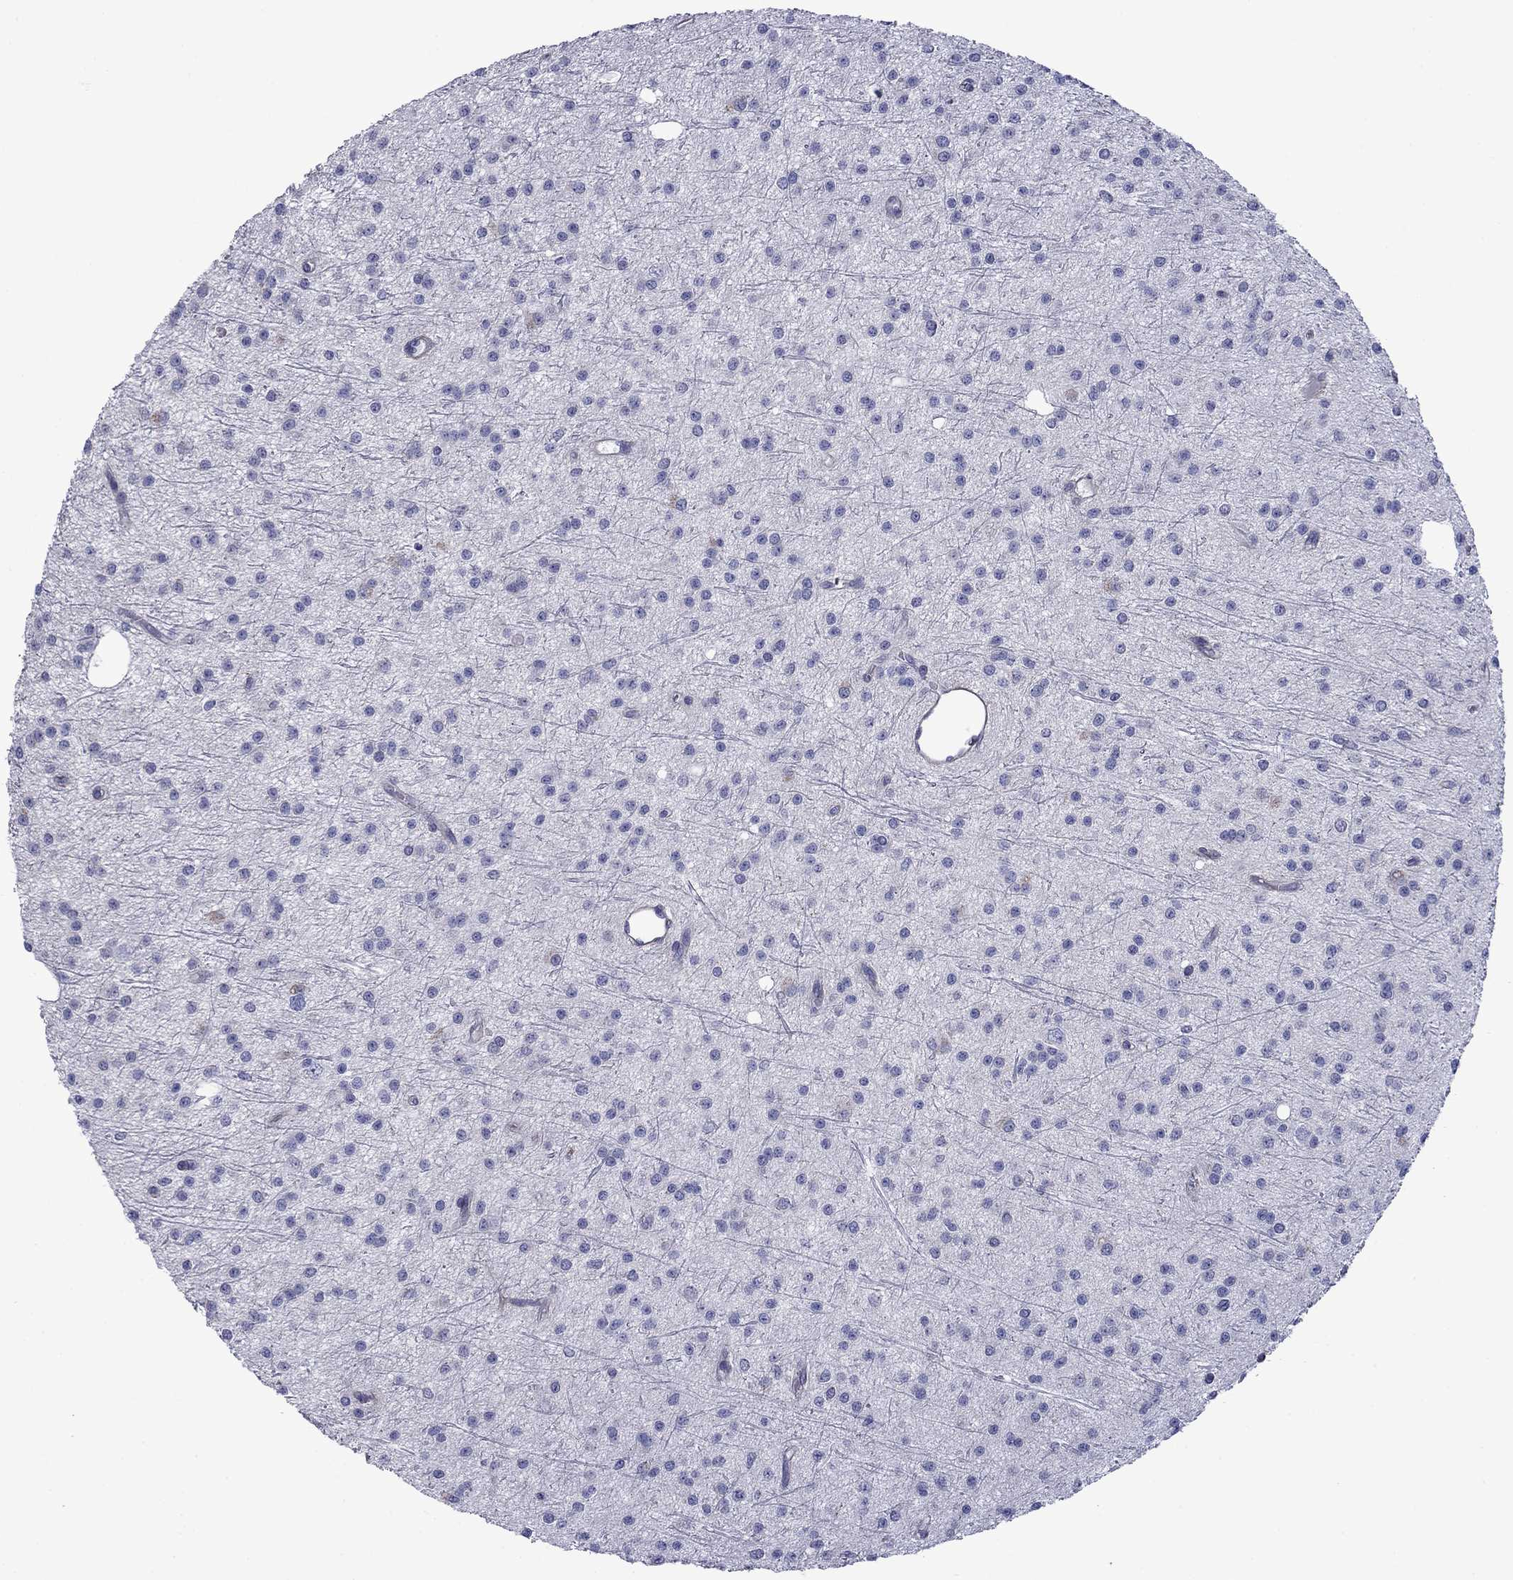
{"staining": {"intensity": "negative", "quantity": "none", "location": "none"}, "tissue": "glioma", "cell_type": "Tumor cells", "image_type": "cancer", "snomed": [{"axis": "morphology", "description": "Glioma, malignant, Low grade"}, {"axis": "topography", "description": "Brain"}], "caption": "The image reveals no significant staining in tumor cells of malignant glioma (low-grade).", "gene": "HSPG2", "patient": {"sex": "male", "age": 27}}